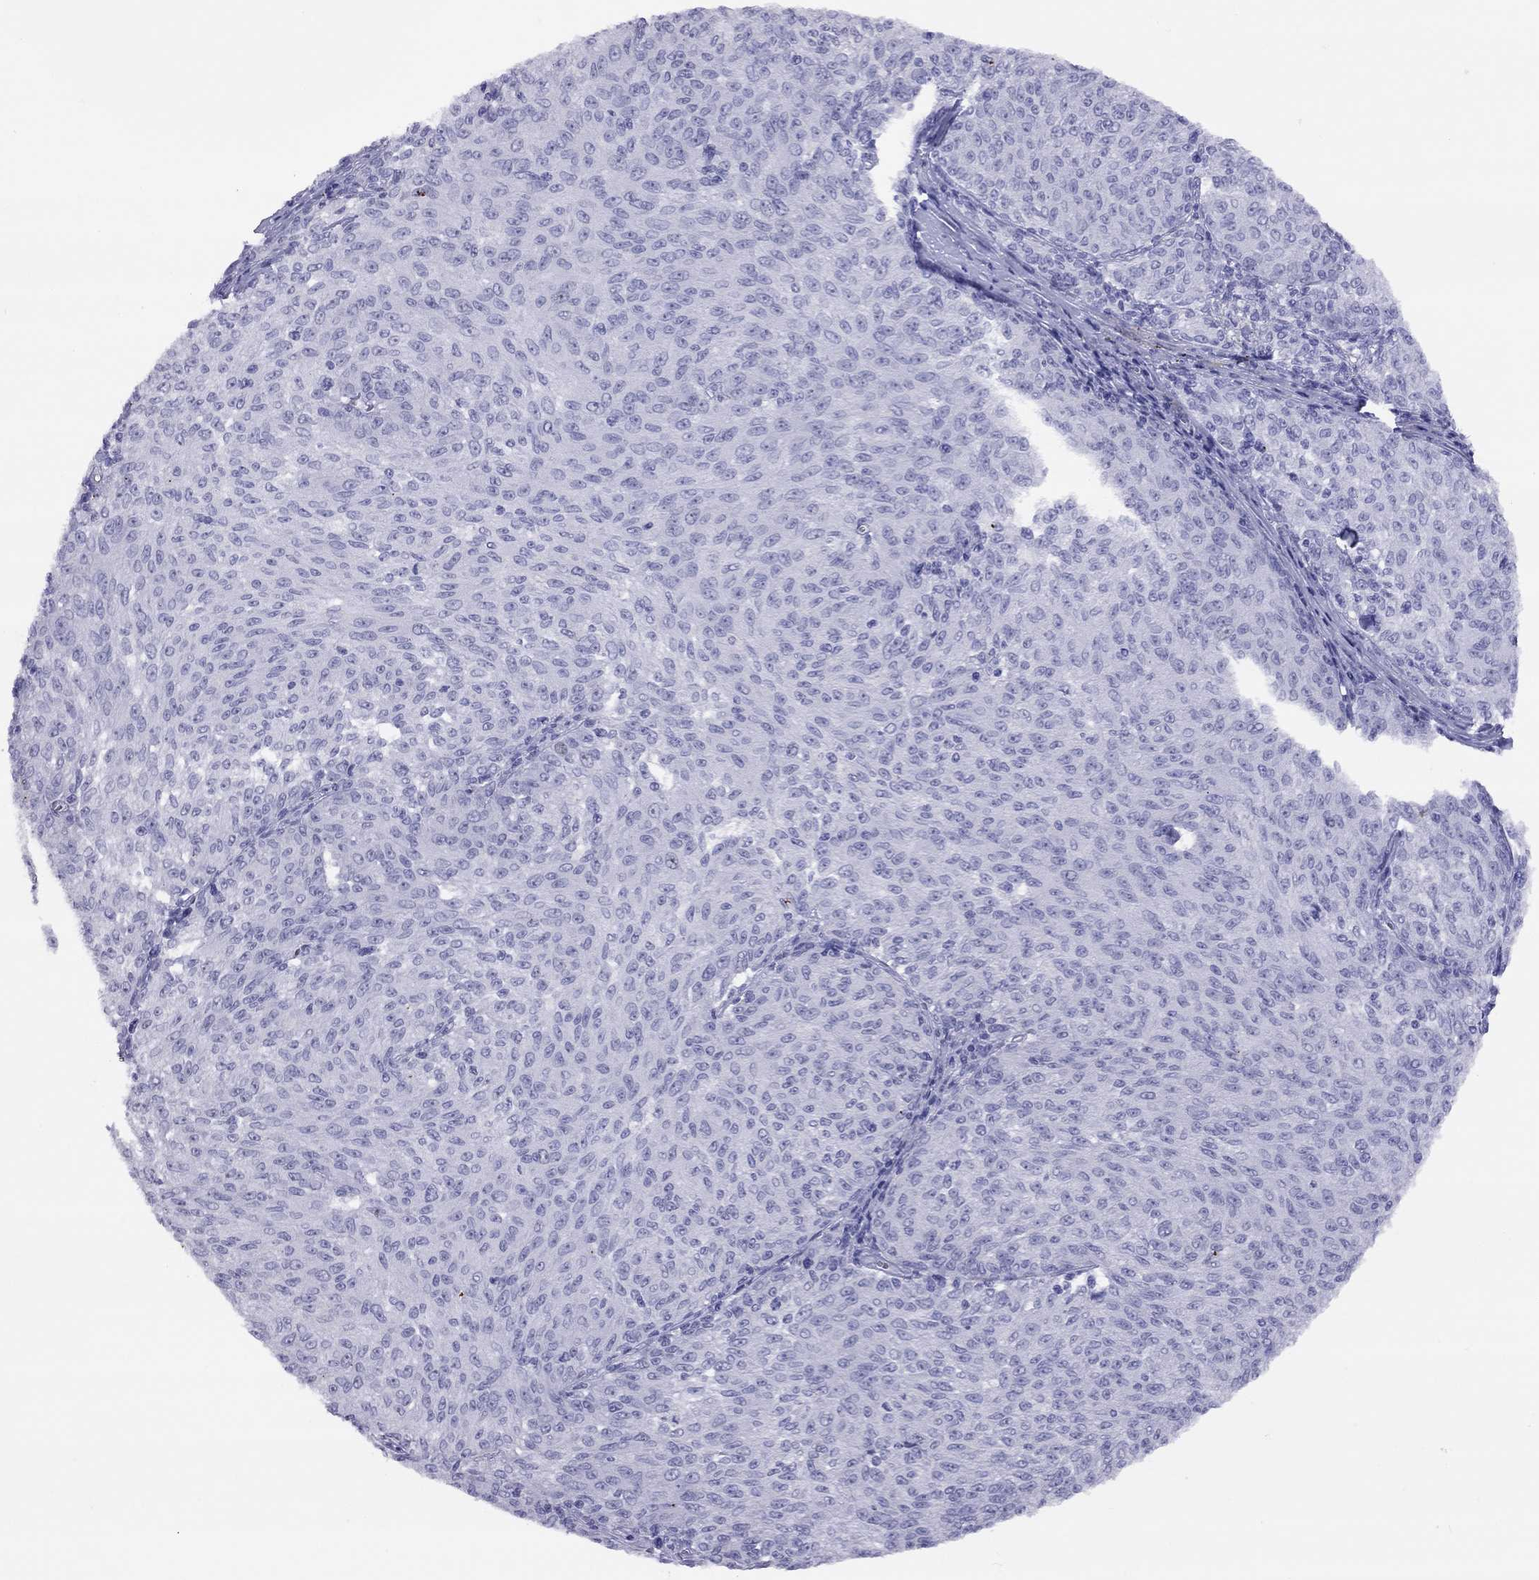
{"staining": {"intensity": "negative", "quantity": "none", "location": "none"}, "tissue": "melanoma", "cell_type": "Tumor cells", "image_type": "cancer", "snomed": [{"axis": "morphology", "description": "Malignant melanoma, NOS"}, {"axis": "topography", "description": "Skin"}], "caption": "This is an immunohistochemistry (IHC) histopathology image of human malignant melanoma. There is no staining in tumor cells.", "gene": "LYAR", "patient": {"sex": "female", "age": 72}}